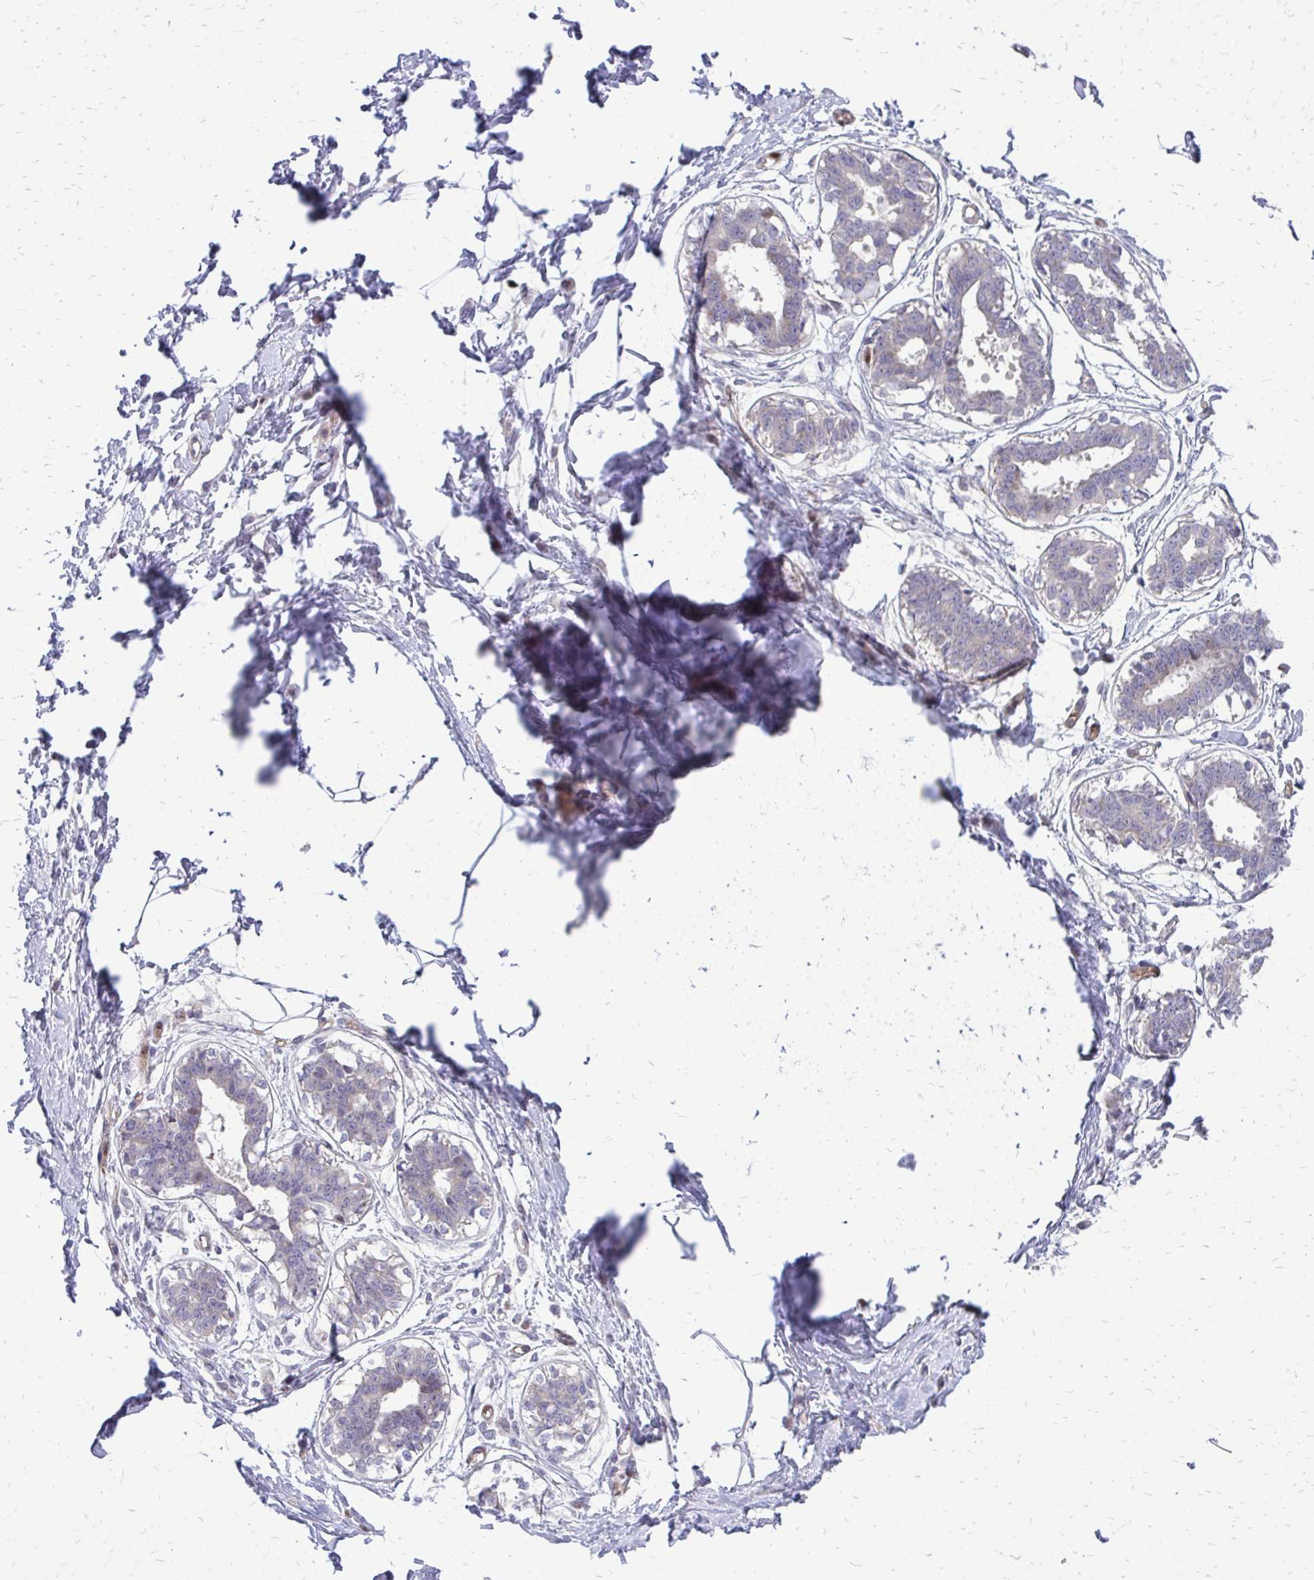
{"staining": {"intensity": "negative", "quantity": "none", "location": "none"}, "tissue": "breast", "cell_type": "Adipocytes", "image_type": "normal", "snomed": [{"axis": "morphology", "description": "Normal tissue, NOS"}, {"axis": "topography", "description": "Breast"}], "caption": "The immunohistochemistry image has no significant positivity in adipocytes of breast.", "gene": "PPDPFL", "patient": {"sex": "female", "age": 45}}